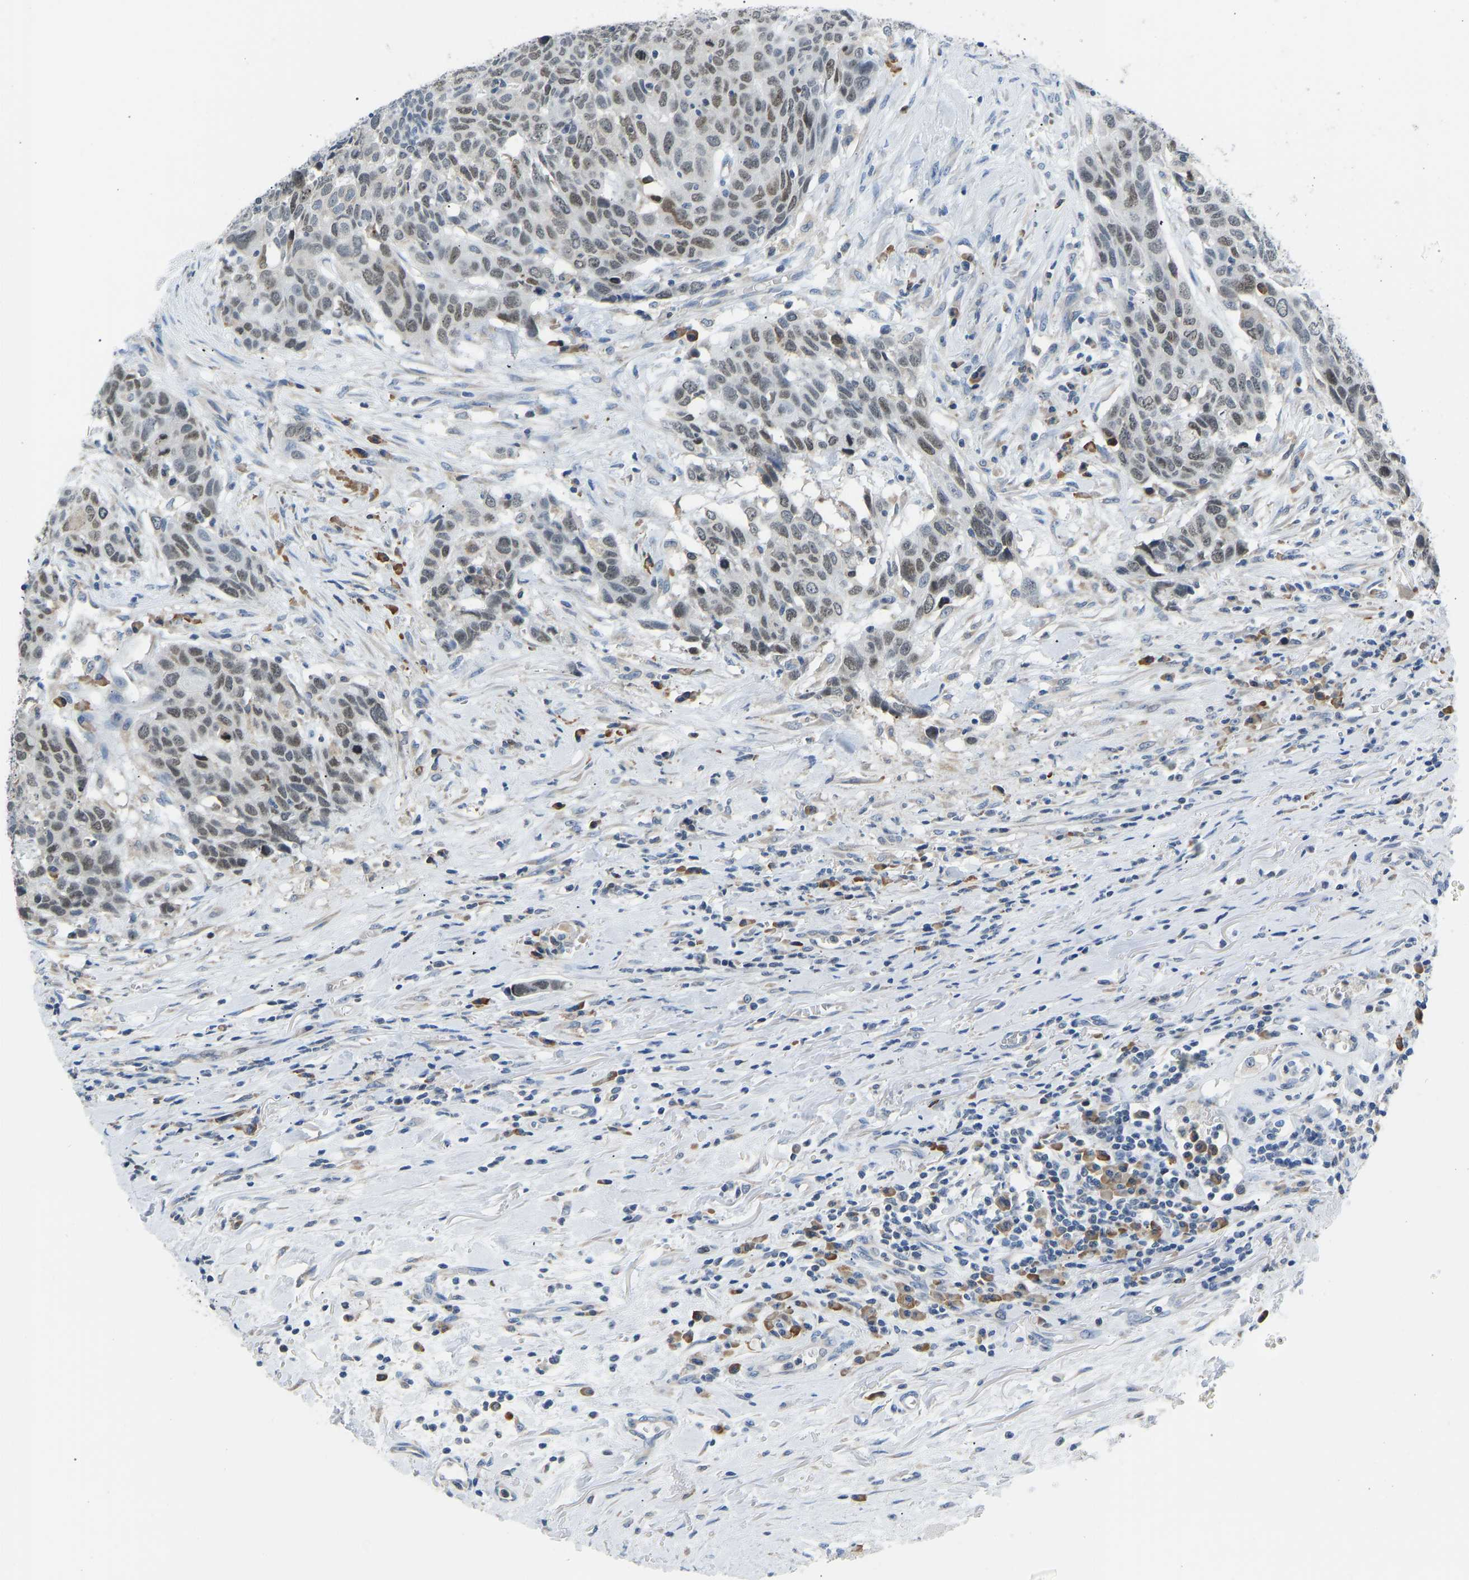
{"staining": {"intensity": "moderate", "quantity": "25%-75%", "location": "nuclear"}, "tissue": "head and neck cancer", "cell_type": "Tumor cells", "image_type": "cancer", "snomed": [{"axis": "morphology", "description": "Squamous cell carcinoma, NOS"}, {"axis": "topography", "description": "Head-Neck"}], "caption": "Immunohistochemistry staining of squamous cell carcinoma (head and neck), which reveals medium levels of moderate nuclear positivity in approximately 25%-75% of tumor cells indicating moderate nuclear protein staining. The staining was performed using DAB (brown) for protein detection and nuclei were counterstained in hematoxylin (blue).", "gene": "VRK1", "patient": {"sex": "male", "age": 66}}